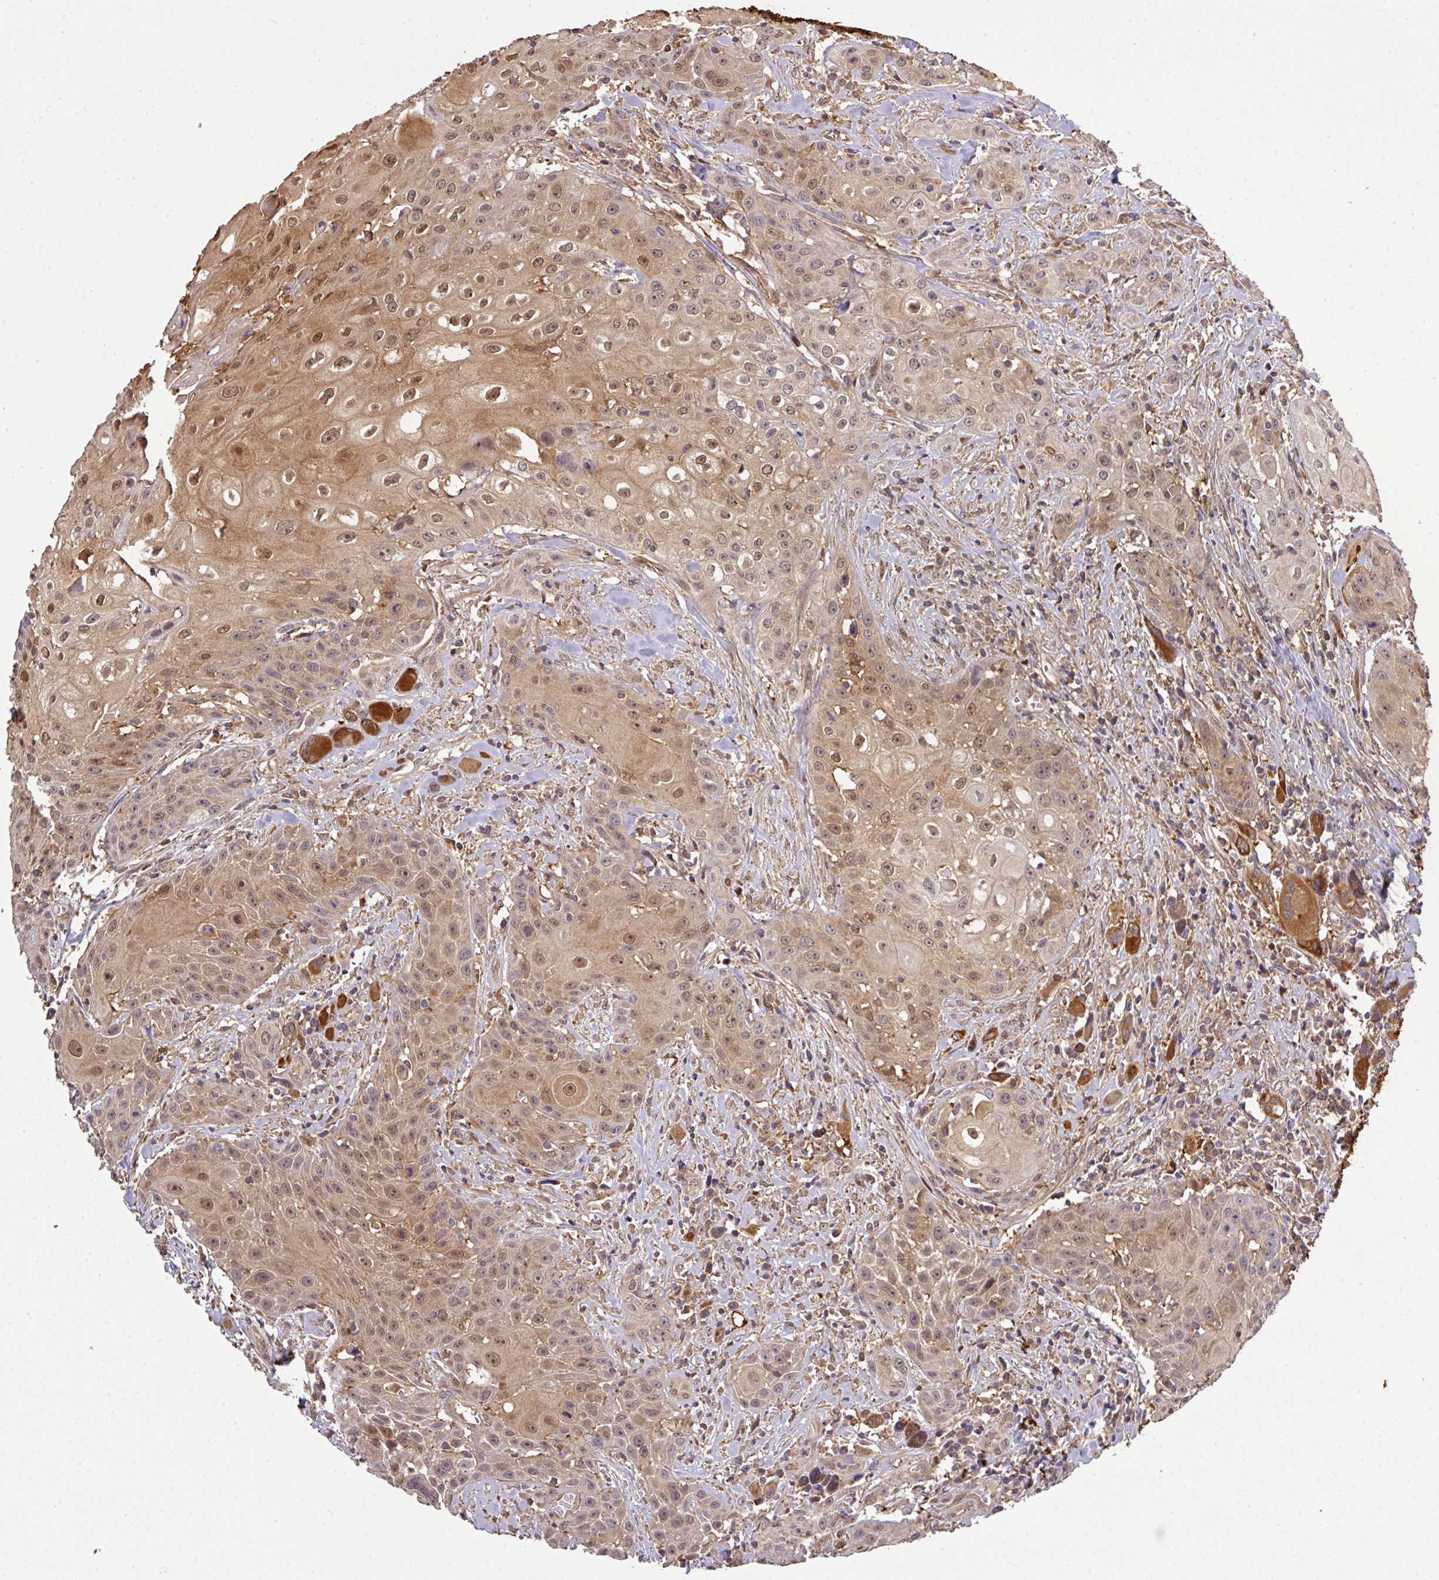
{"staining": {"intensity": "moderate", "quantity": ">75%", "location": "cytoplasmic/membranous,nuclear"}, "tissue": "head and neck cancer", "cell_type": "Tumor cells", "image_type": "cancer", "snomed": [{"axis": "morphology", "description": "Squamous cell carcinoma, NOS"}, {"axis": "topography", "description": "Oral tissue"}, {"axis": "topography", "description": "Head-Neck"}], "caption": "Tumor cells show moderate cytoplasmic/membranous and nuclear expression in about >75% of cells in head and neck cancer (squamous cell carcinoma). (Stains: DAB (3,3'-diaminobenzidine) in brown, nuclei in blue, Microscopy: brightfield microscopy at high magnification).", "gene": "ARPIN", "patient": {"sex": "female", "age": 82}}